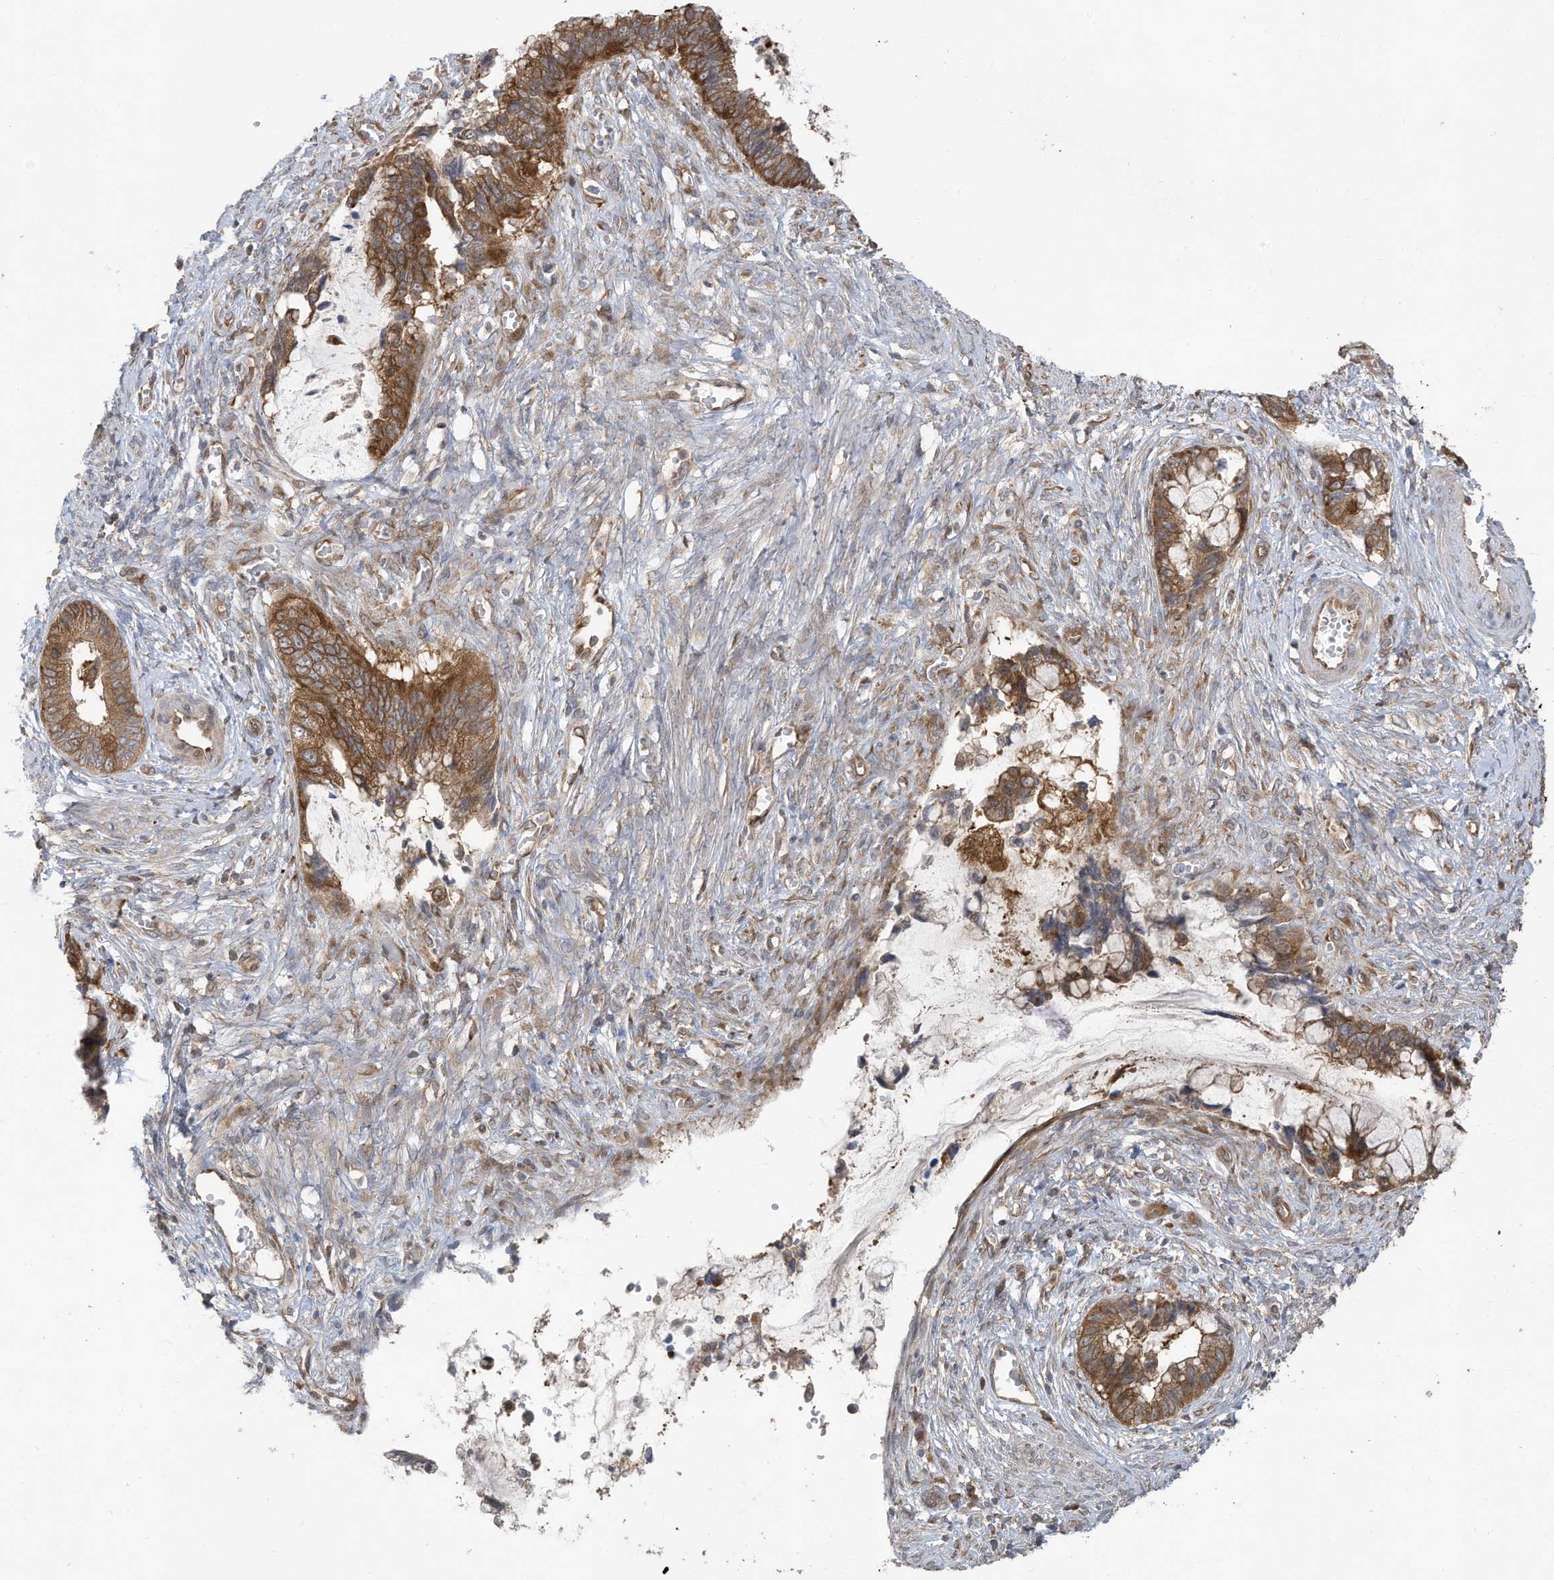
{"staining": {"intensity": "strong", "quantity": ">75%", "location": "cytoplasmic/membranous"}, "tissue": "cervical cancer", "cell_type": "Tumor cells", "image_type": "cancer", "snomed": [{"axis": "morphology", "description": "Adenocarcinoma, NOS"}, {"axis": "topography", "description": "Cervix"}], "caption": "Protein expression analysis of human cervical cancer (adenocarcinoma) reveals strong cytoplasmic/membranous staining in about >75% of tumor cells.", "gene": "USE1", "patient": {"sex": "female", "age": 44}}